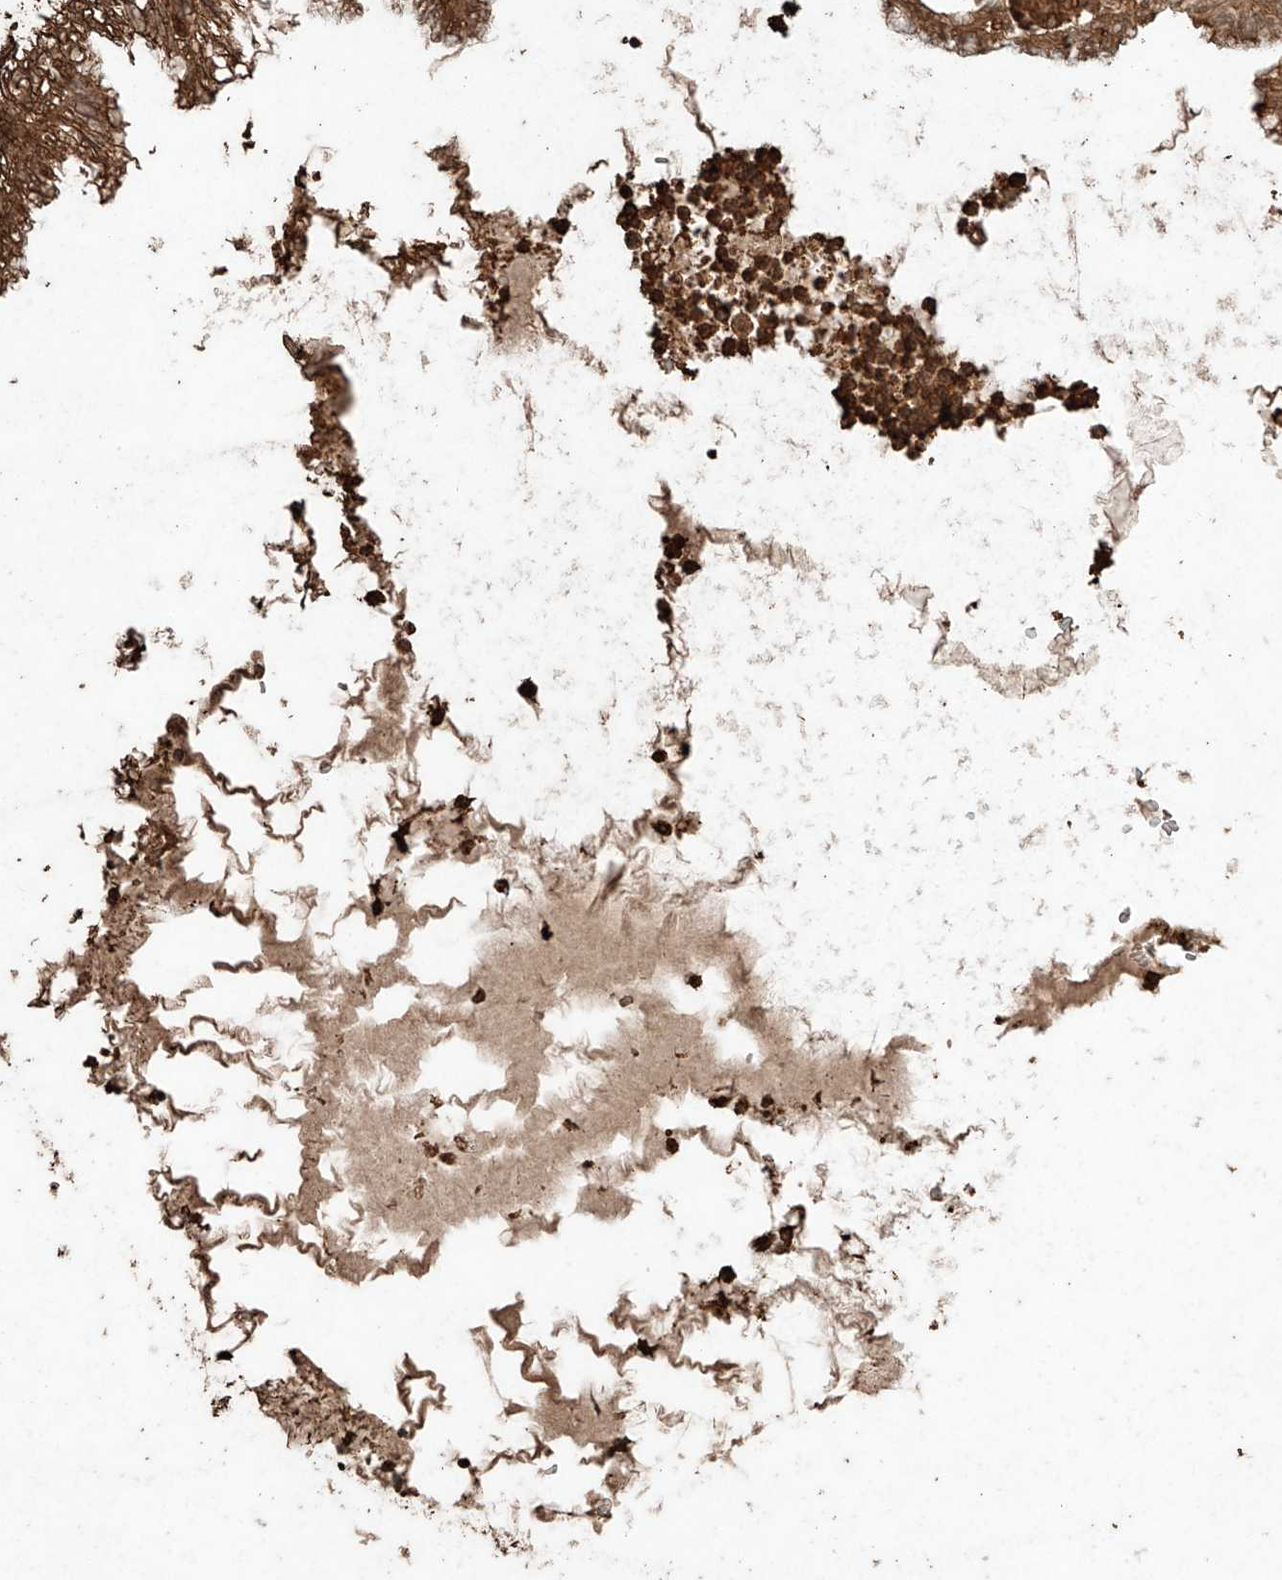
{"staining": {"intensity": "moderate", "quantity": ">75%", "location": "cytoplasmic/membranous"}, "tissue": "lung cancer", "cell_type": "Tumor cells", "image_type": "cancer", "snomed": [{"axis": "morphology", "description": "Adenocarcinoma, NOS"}, {"axis": "topography", "description": "Lung"}], "caption": "Immunohistochemistry (IHC) staining of adenocarcinoma (lung), which displays medium levels of moderate cytoplasmic/membranous positivity in approximately >75% of tumor cells indicating moderate cytoplasmic/membranous protein positivity. The staining was performed using DAB (3,3'-diaminobenzidine) (brown) for protein detection and nuclei were counterstained in hematoxylin (blue).", "gene": "M6PR", "patient": {"sex": "female", "age": 70}}